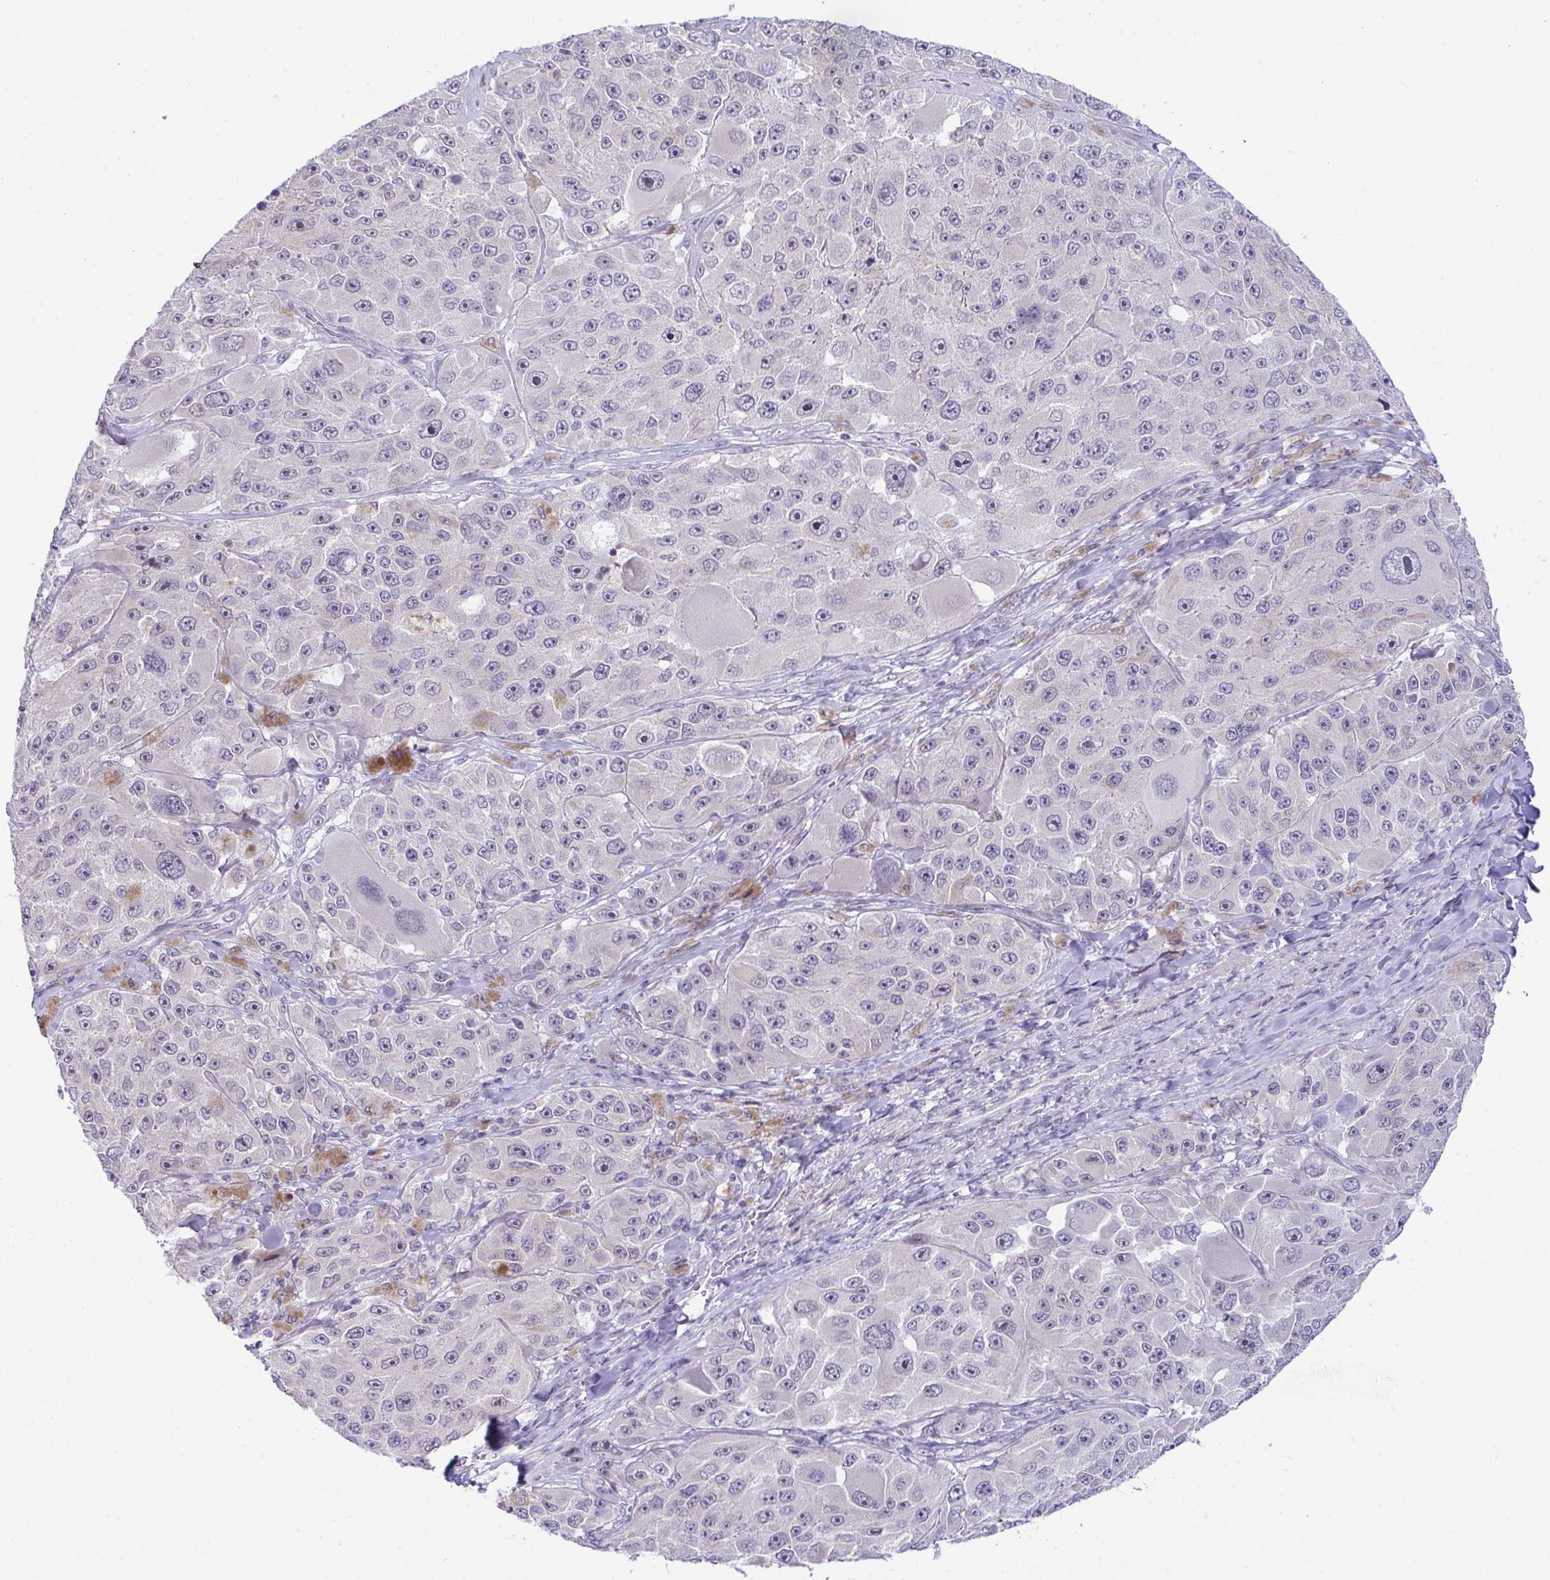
{"staining": {"intensity": "negative", "quantity": "none", "location": "none"}, "tissue": "melanoma", "cell_type": "Tumor cells", "image_type": "cancer", "snomed": [{"axis": "morphology", "description": "Malignant melanoma, Metastatic site"}, {"axis": "topography", "description": "Lymph node"}], "caption": "There is no significant expression in tumor cells of malignant melanoma (metastatic site).", "gene": "USP35", "patient": {"sex": "male", "age": 62}}